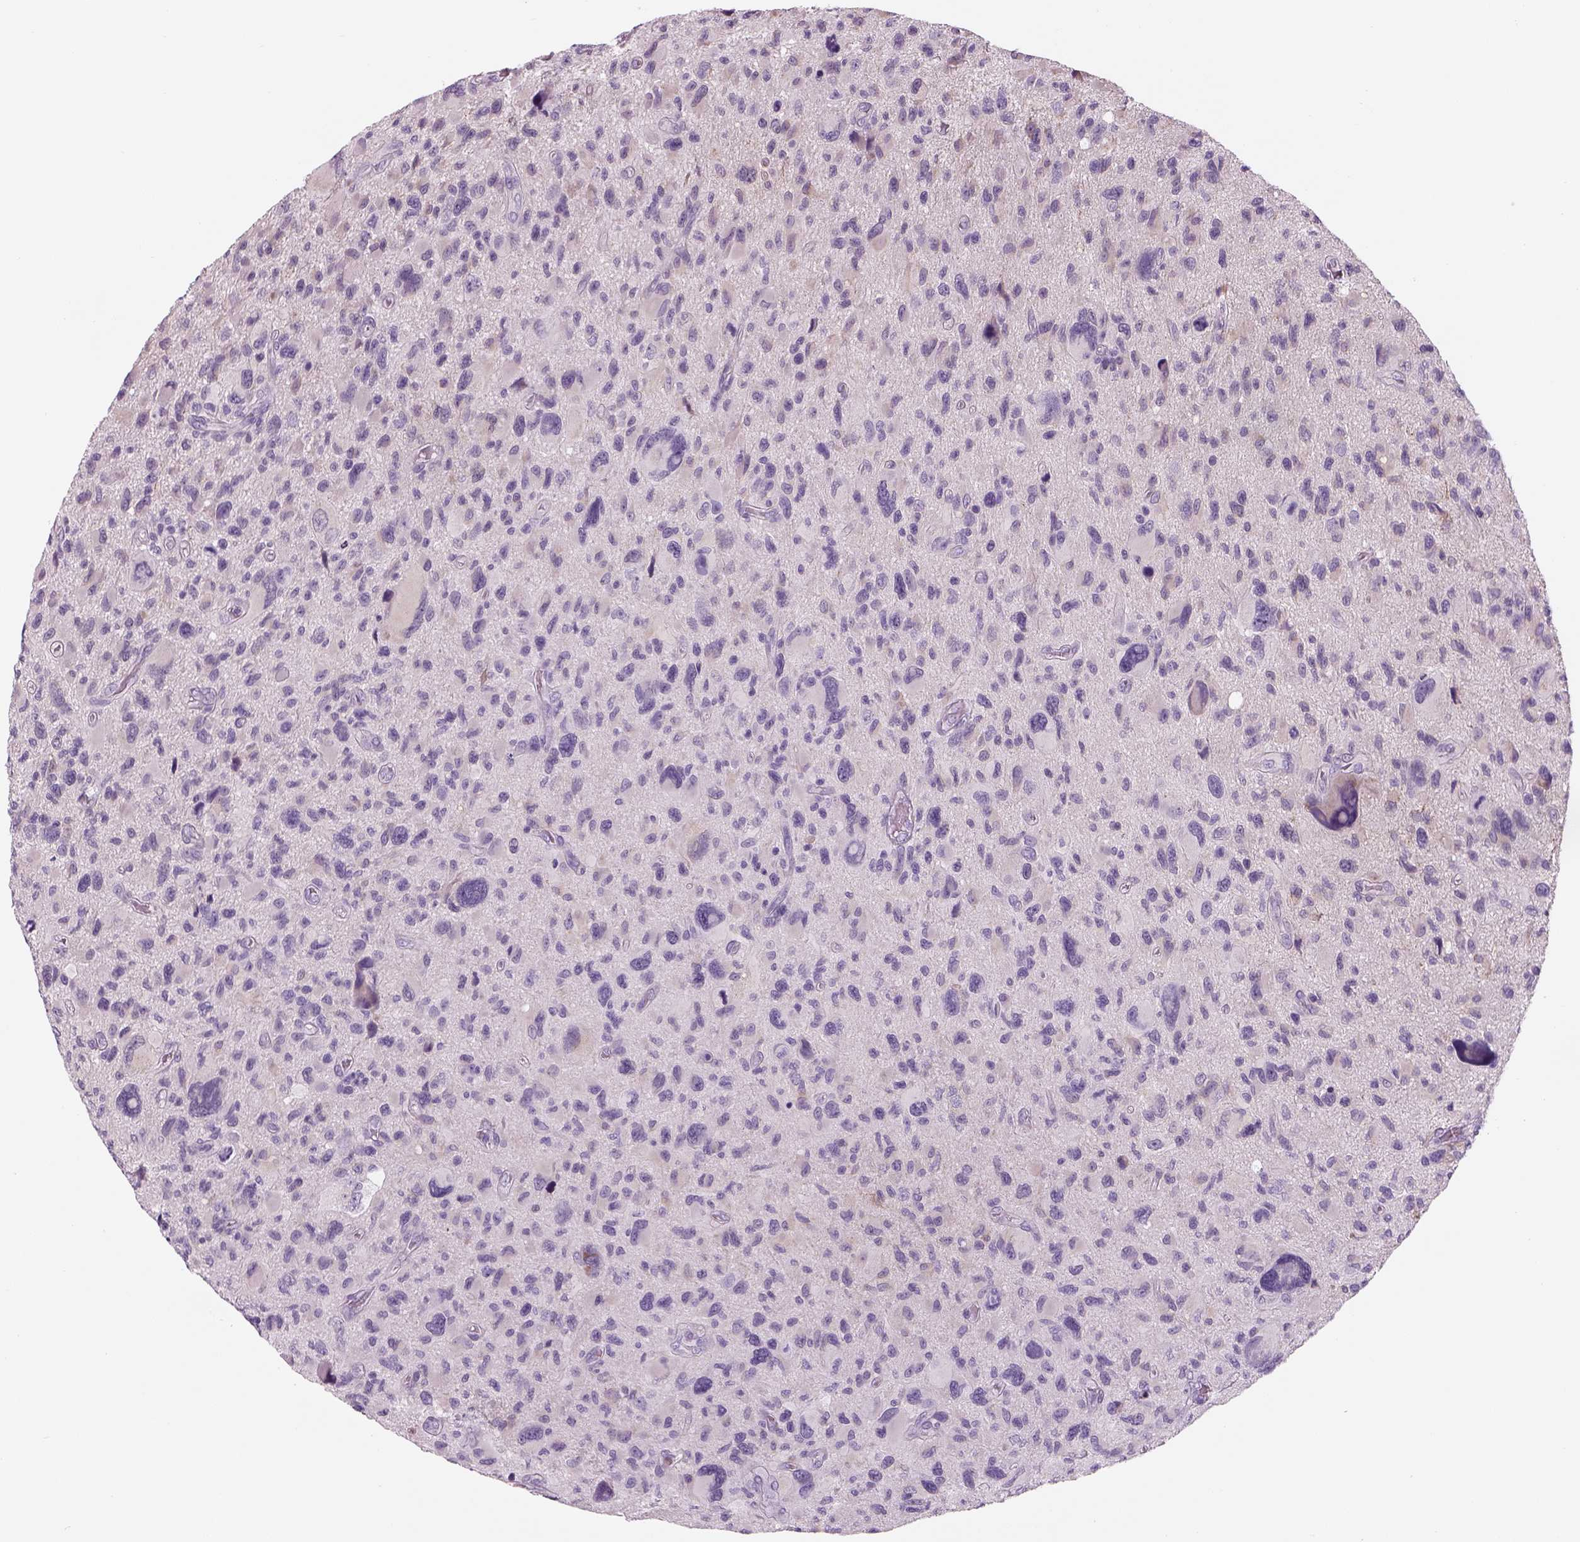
{"staining": {"intensity": "negative", "quantity": "none", "location": "none"}, "tissue": "glioma", "cell_type": "Tumor cells", "image_type": "cancer", "snomed": [{"axis": "morphology", "description": "Glioma, malignant, NOS"}, {"axis": "morphology", "description": "Glioma, malignant, High grade"}, {"axis": "topography", "description": "Brain"}], "caption": "Glioma (malignant) stained for a protein using immunohistochemistry demonstrates no positivity tumor cells.", "gene": "KCNMB4", "patient": {"sex": "female", "age": 71}}